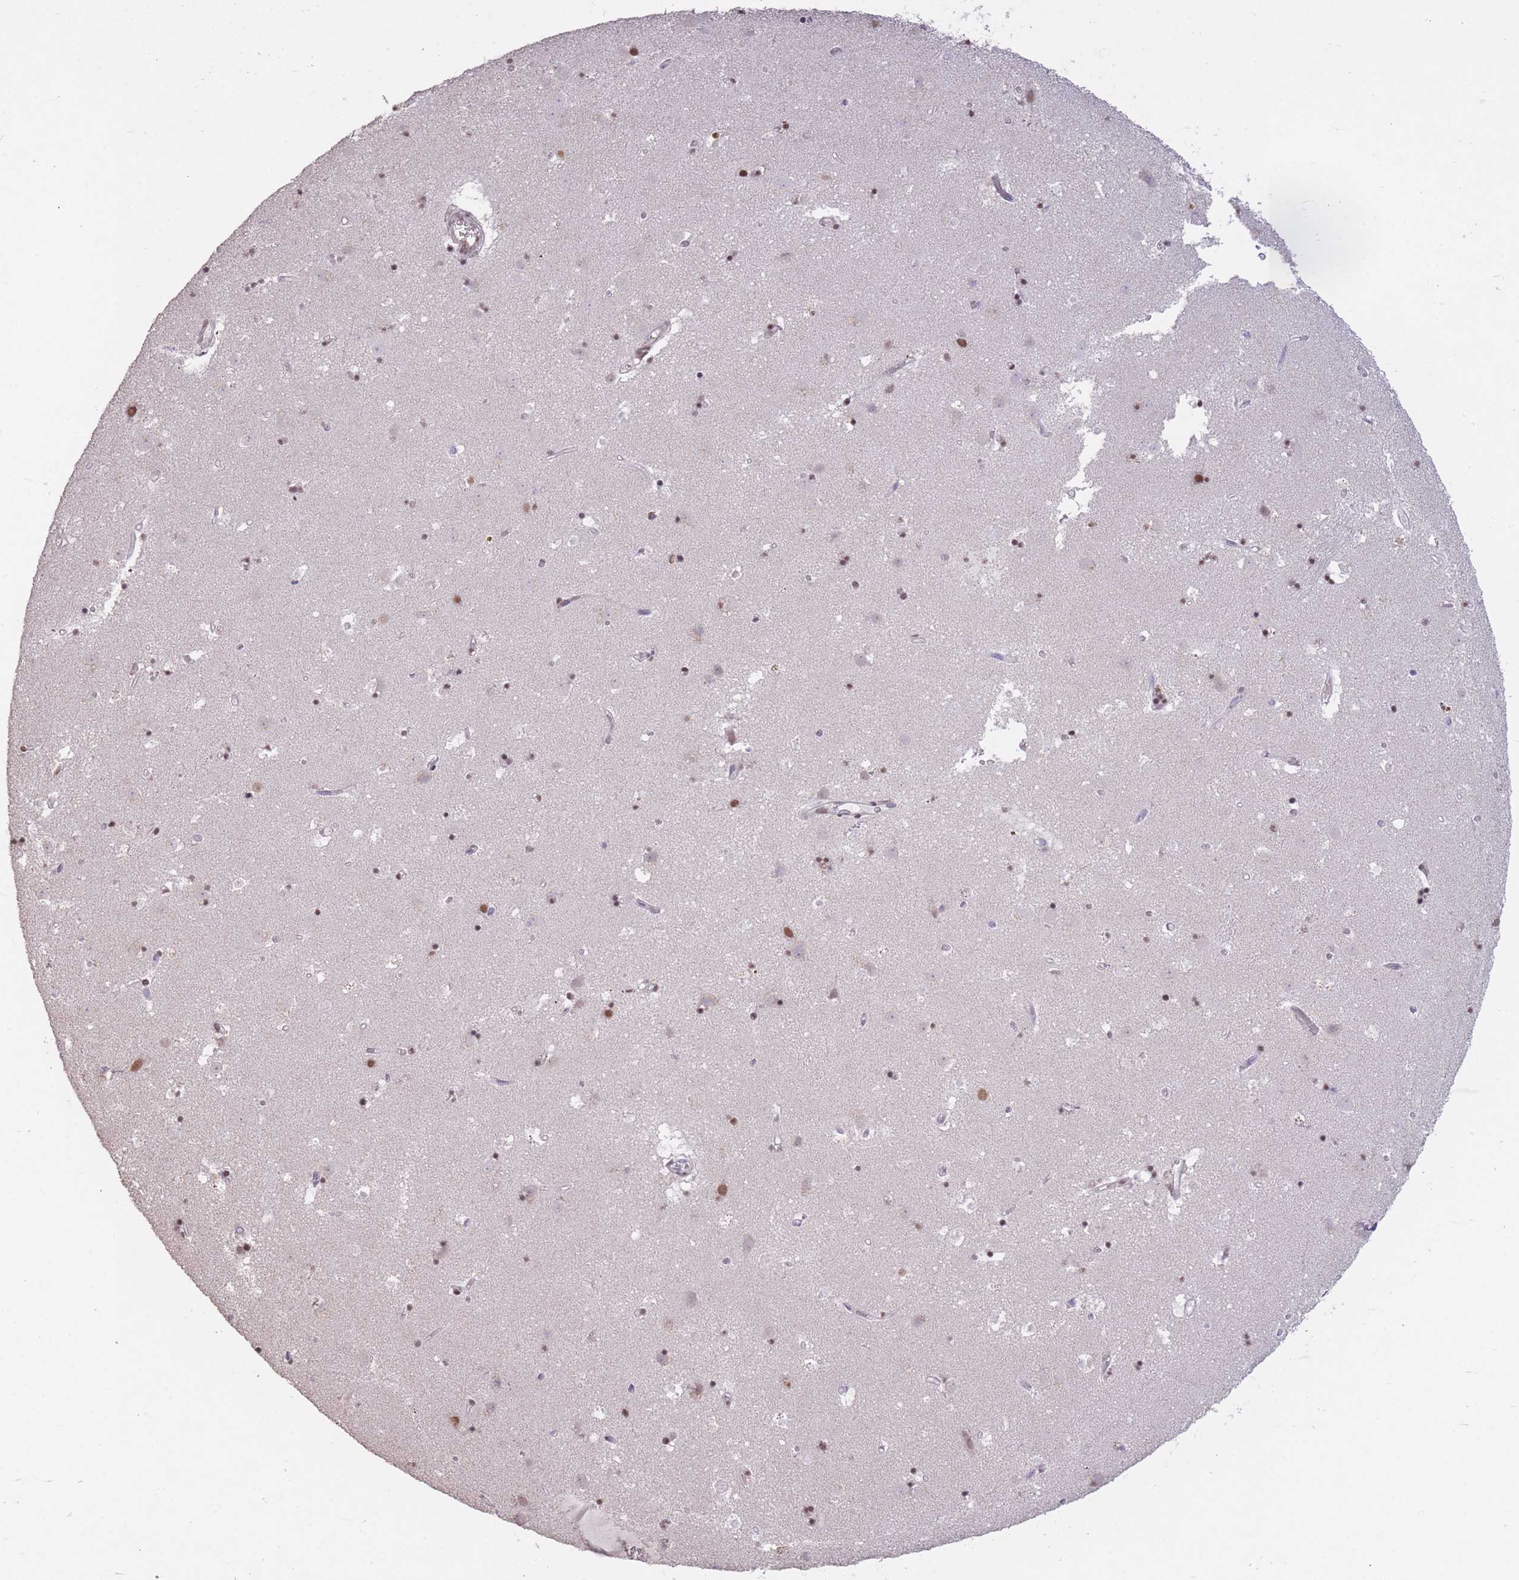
{"staining": {"intensity": "moderate", "quantity": "25%-75%", "location": "nuclear"}, "tissue": "caudate", "cell_type": "Glial cells", "image_type": "normal", "snomed": [{"axis": "morphology", "description": "Normal tissue, NOS"}, {"axis": "topography", "description": "Lateral ventricle wall"}], "caption": "The photomicrograph shows immunohistochemical staining of unremarkable caudate. There is moderate nuclear staining is identified in about 25%-75% of glial cells. The staining is performed using DAB brown chromogen to label protein expression. The nuclei are counter-stained blue using hematoxylin.", "gene": "HNRNPUL1", "patient": {"sex": "male", "age": 58}}